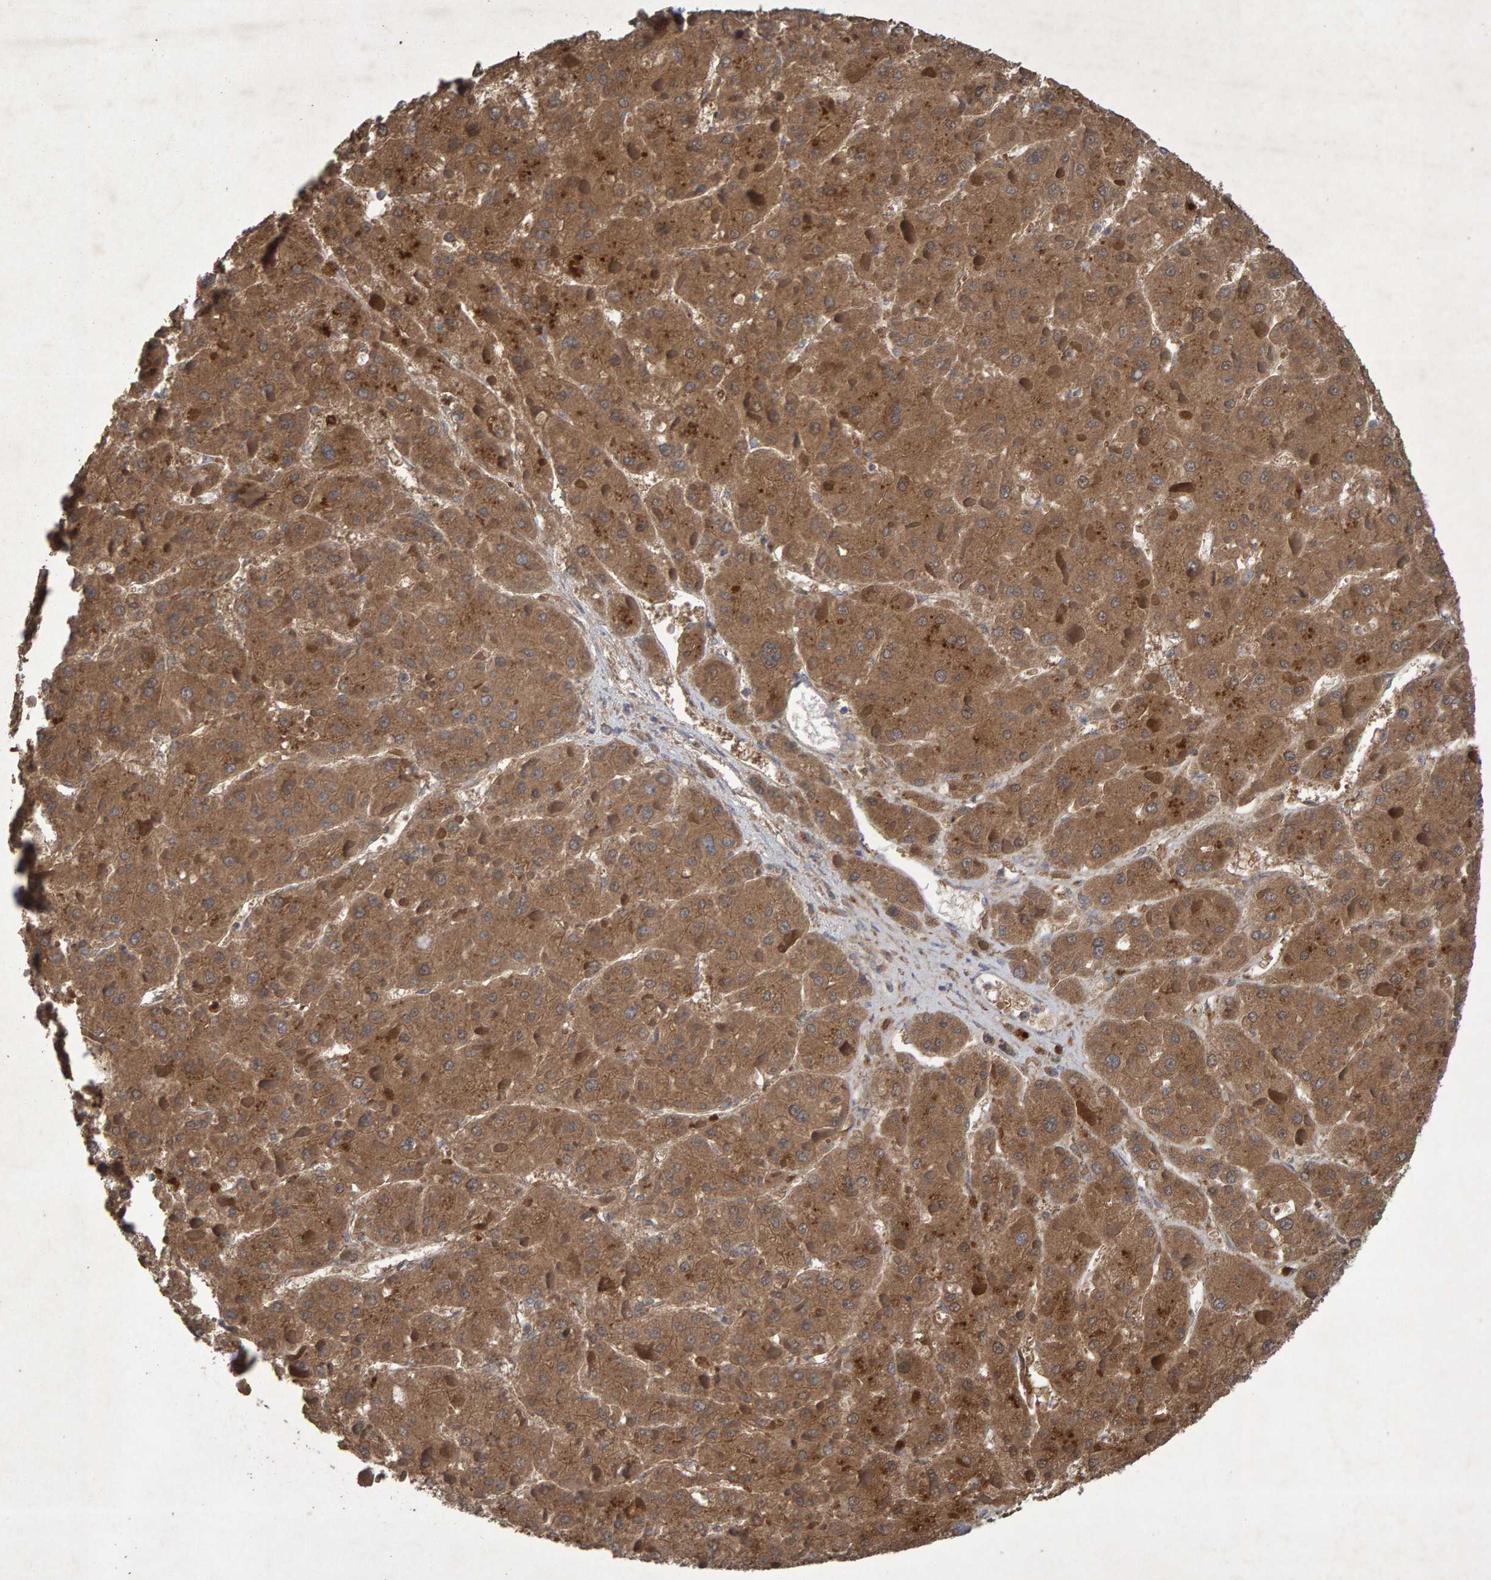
{"staining": {"intensity": "moderate", "quantity": ">75%", "location": "cytoplasmic/membranous"}, "tissue": "liver cancer", "cell_type": "Tumor cells", "image_type": "cancer", "snomed": [{"axis": "morphology", "description": "Carcinoma, Hepatocellular, NOS"}, {"axis": "topography", "description": "Liver"}], "caption": "Immunohistochemical staining of human liver cancer (hepatocellular carcinoma) reveals medium levels of moderate cytoplasmic/membranous protein expression in about >75% of tumor cells.", "gene": "CTH", "patient": {"sex": "female", "age": 73}}